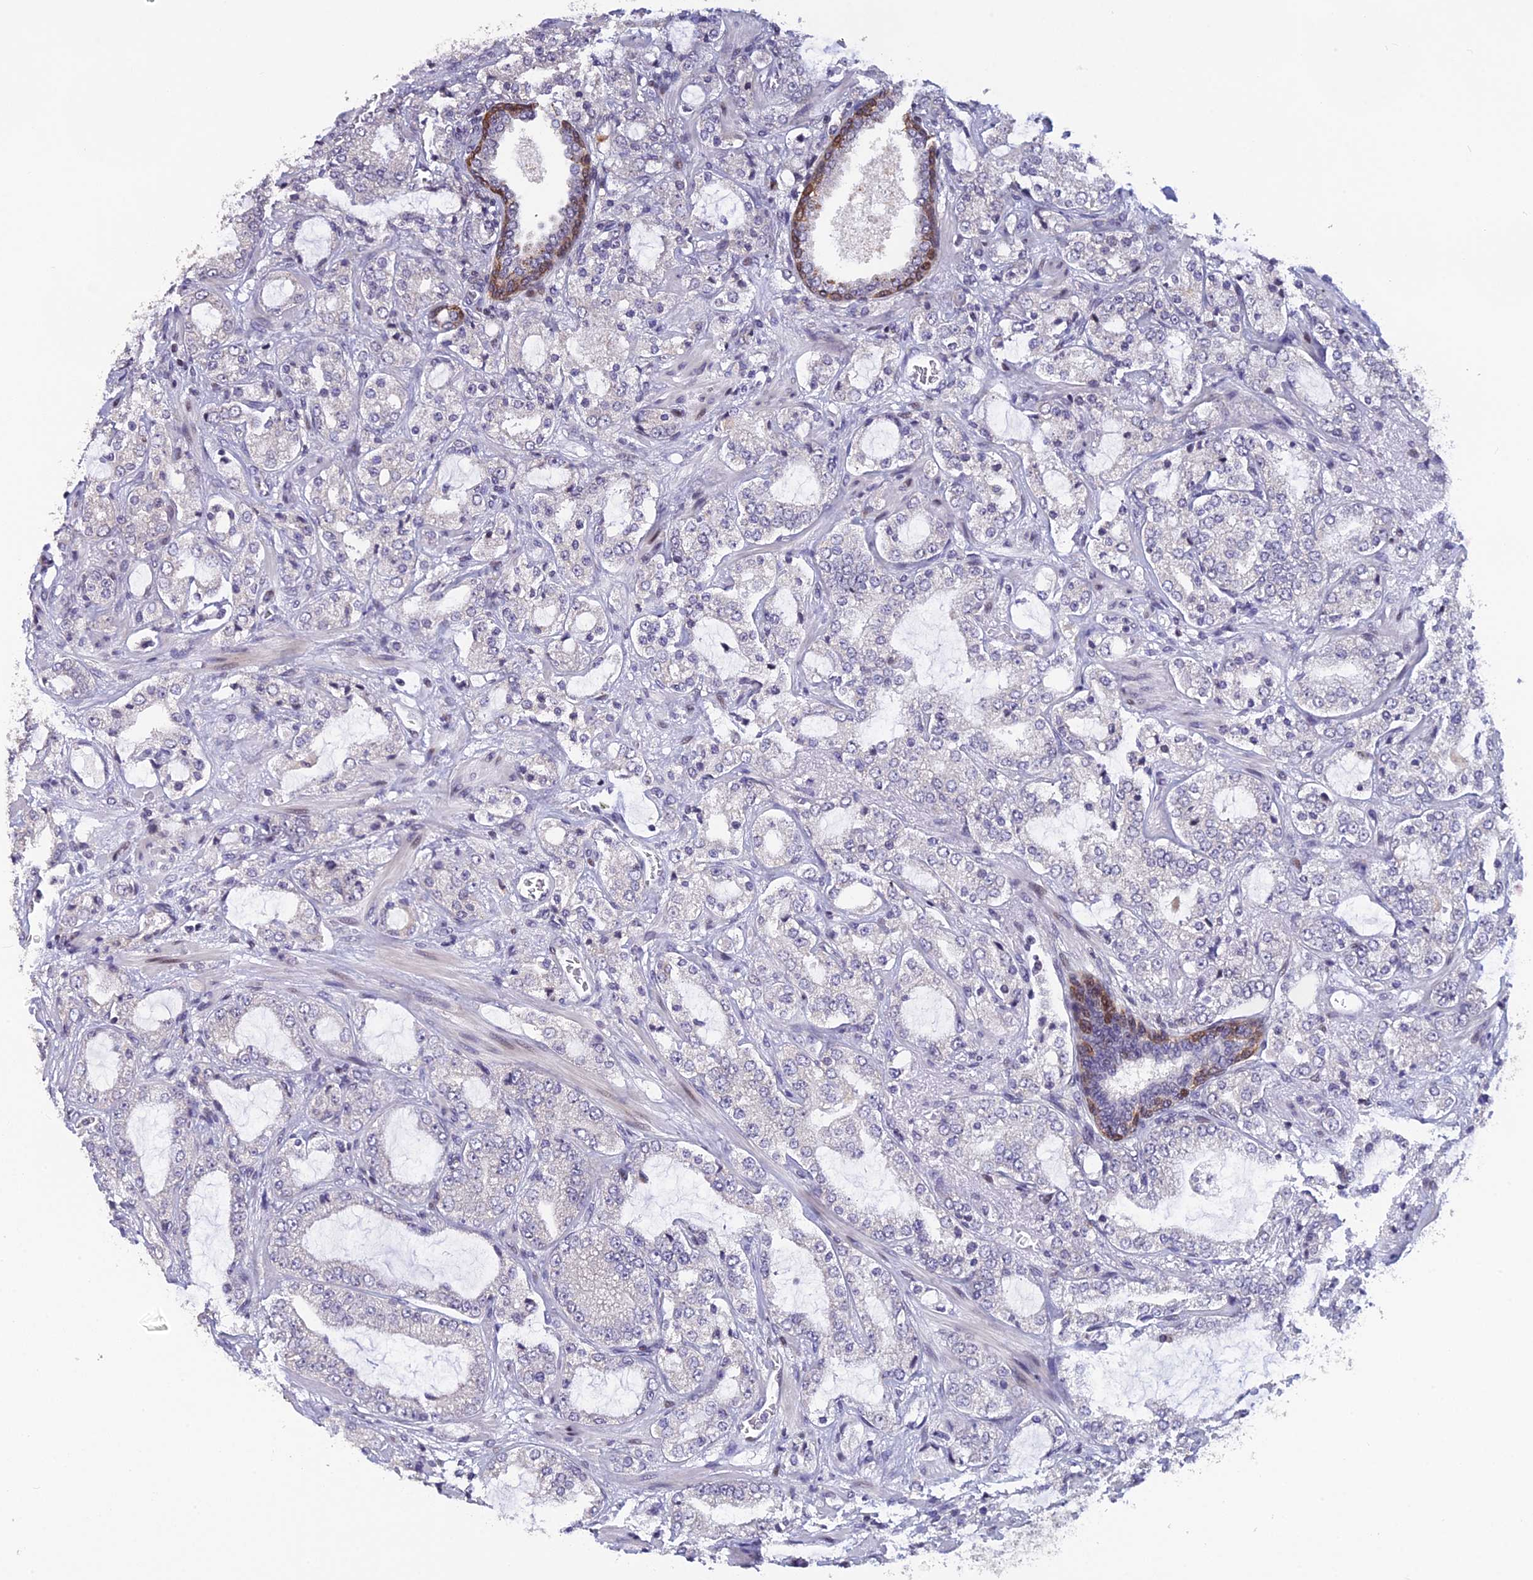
{"staining": {"intensity": "negative", "quantity": "none", "location": "none"}, "tissue": "prostate cancer", "cell_type": "Tumor cells", "image_type": "cancer", "snomed": [{"axis": "morphology", "description": "Adenocarcinoma, High grade"}, {"axis": "topography", "description": "Prostate"}], "caption": "Prostate cancer (adenocarcinoma (high-grade)) was stained to show a protein in brown. There is no significant expression in tumor cells.", "gene": "TMEM134", "patient": {"sex": "male", "age": 64}}